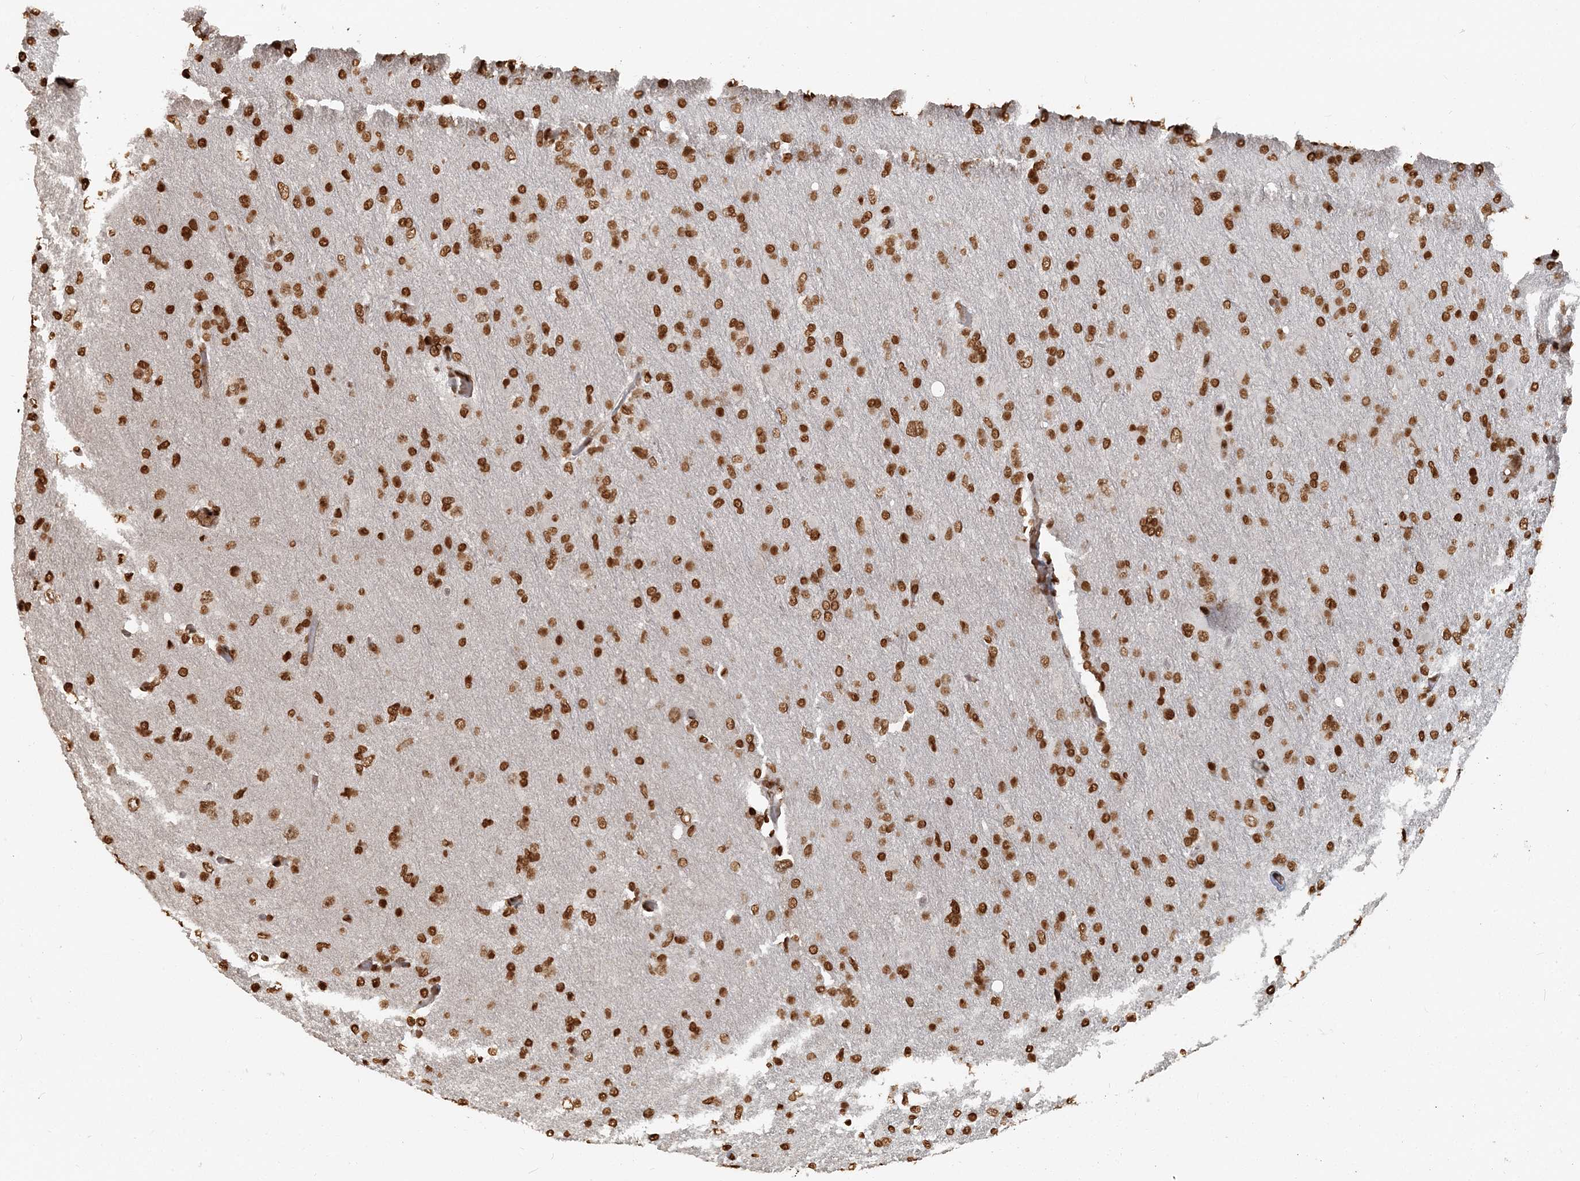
{"staining": {"intensity": "moderate", "quantity": ">75%", "location": "nuclear"}, "tissue": "glioma", "cell_type": "Tumor cells", "image_type": "cancer", "snomed": [{"axis": "morphology", "description": "Glioma, malignant, High grade"}, {"axis": "topography", "description": "Cerebral cortex"}], "caption": "Tumor cells demonstrate moderate nuclear expression in approximately >75% of cells in malignant glioma (high-grade). (Stains: DAB (3,3'-diaminobenzidine) in brown, nuclei in blue, Microscopy: brightfield microscopy at high magnification).", "gene": "H3-3B", "patient": {"sex": "female", "age": 36}}